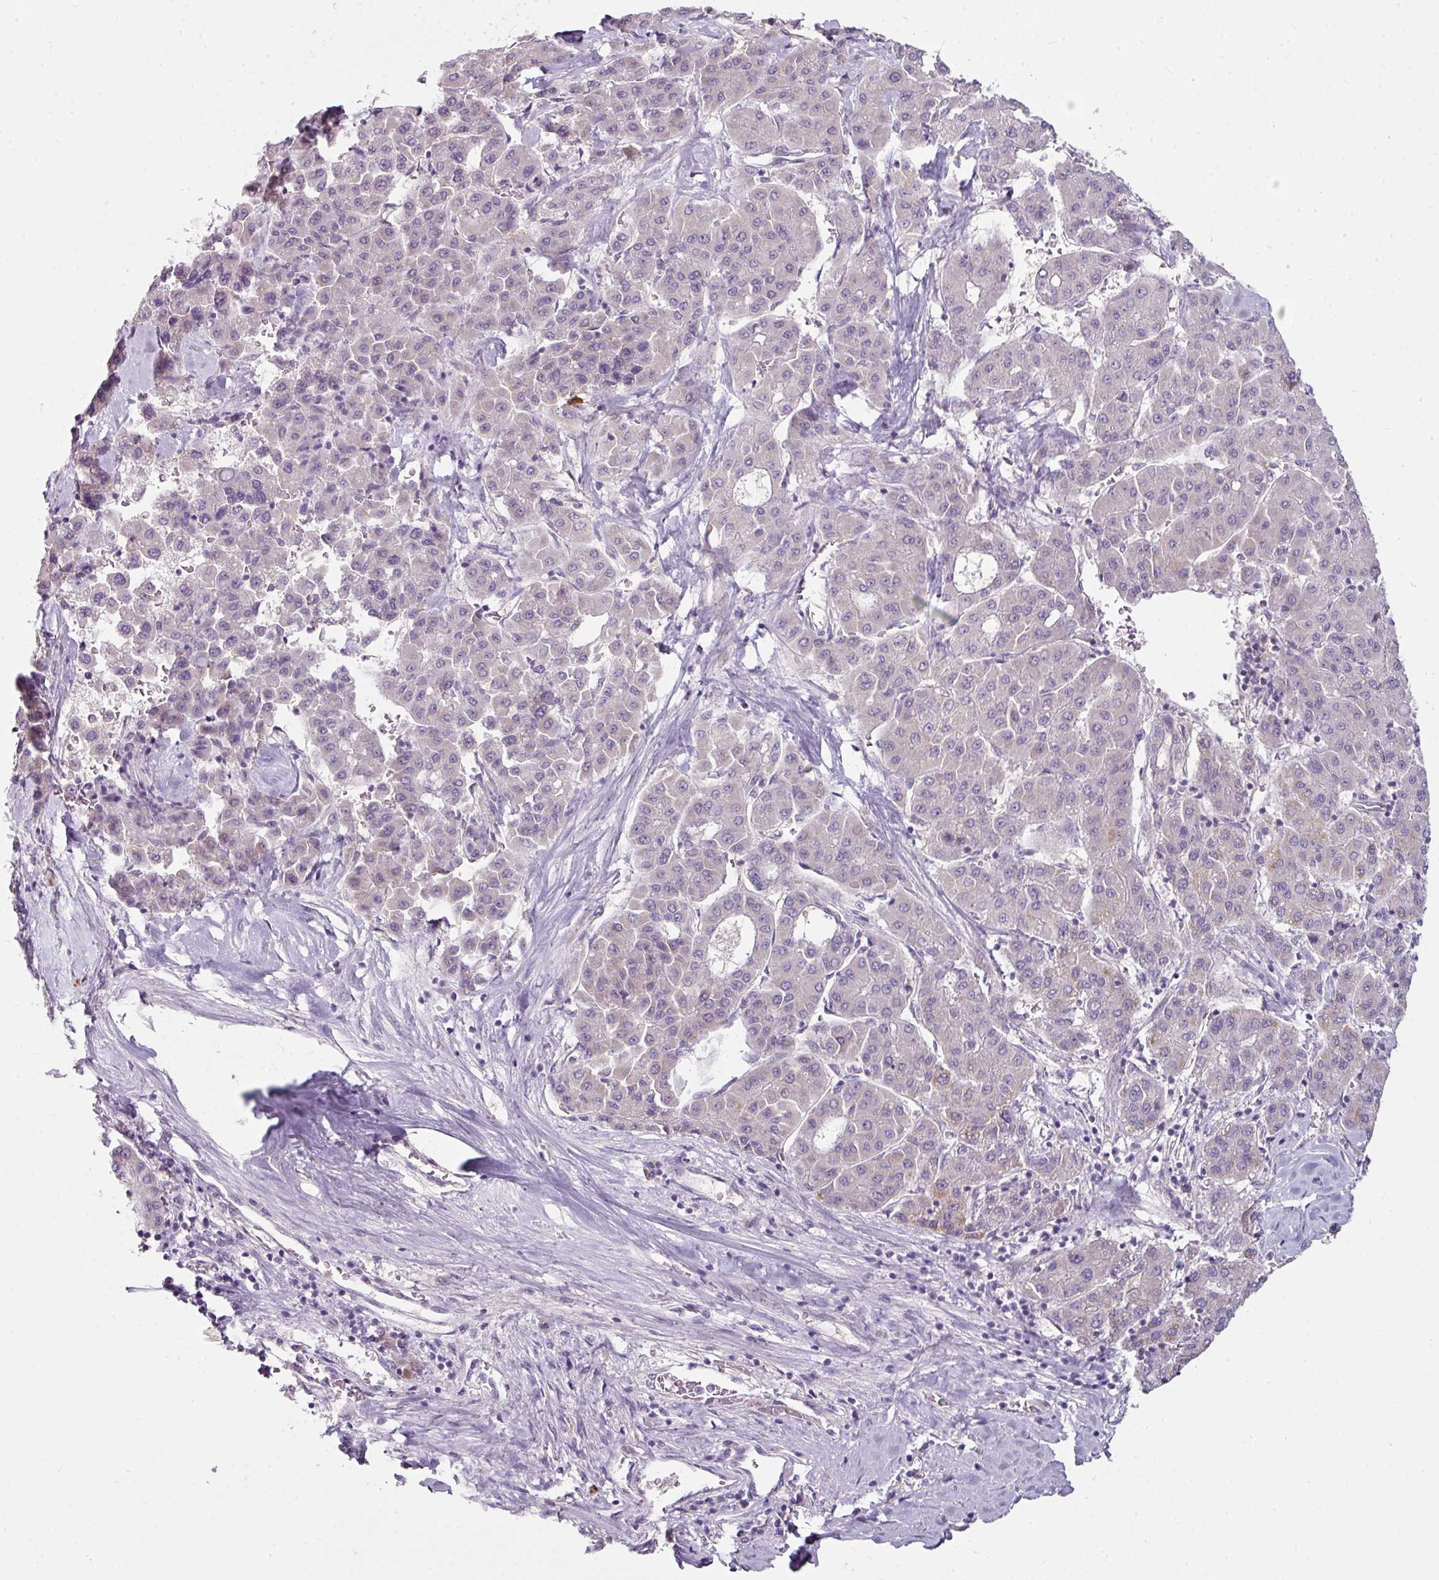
{"staining": {"intensity": "negative", "quantity": "none", "location": "none"}, "tissue": "liver cancer", "cell_type": "Tumor cells", "image_type": "cancer", "snomed": [{"axis": "morphology", "description": "Carcinoma, Hepatocellular, NOS"}, {"axis": "topography", "description": "Liver"}], "caption": "Immunohistochemistry (IHC) micrograph of neoplastic tissue: liver cancer (hepatocellular carcinoma) stained with DAB exhibits no significant protein positivity in tumor cells. The staining was performed using DAB (3,3'-diaminobenzidine) to visualize the protein expression in brown, while the nuclei were stained in blue with hematoxylin (Magnification: 20x).", "gene": "FHAD1", "patient": {"sex": "male", "age": 65}}